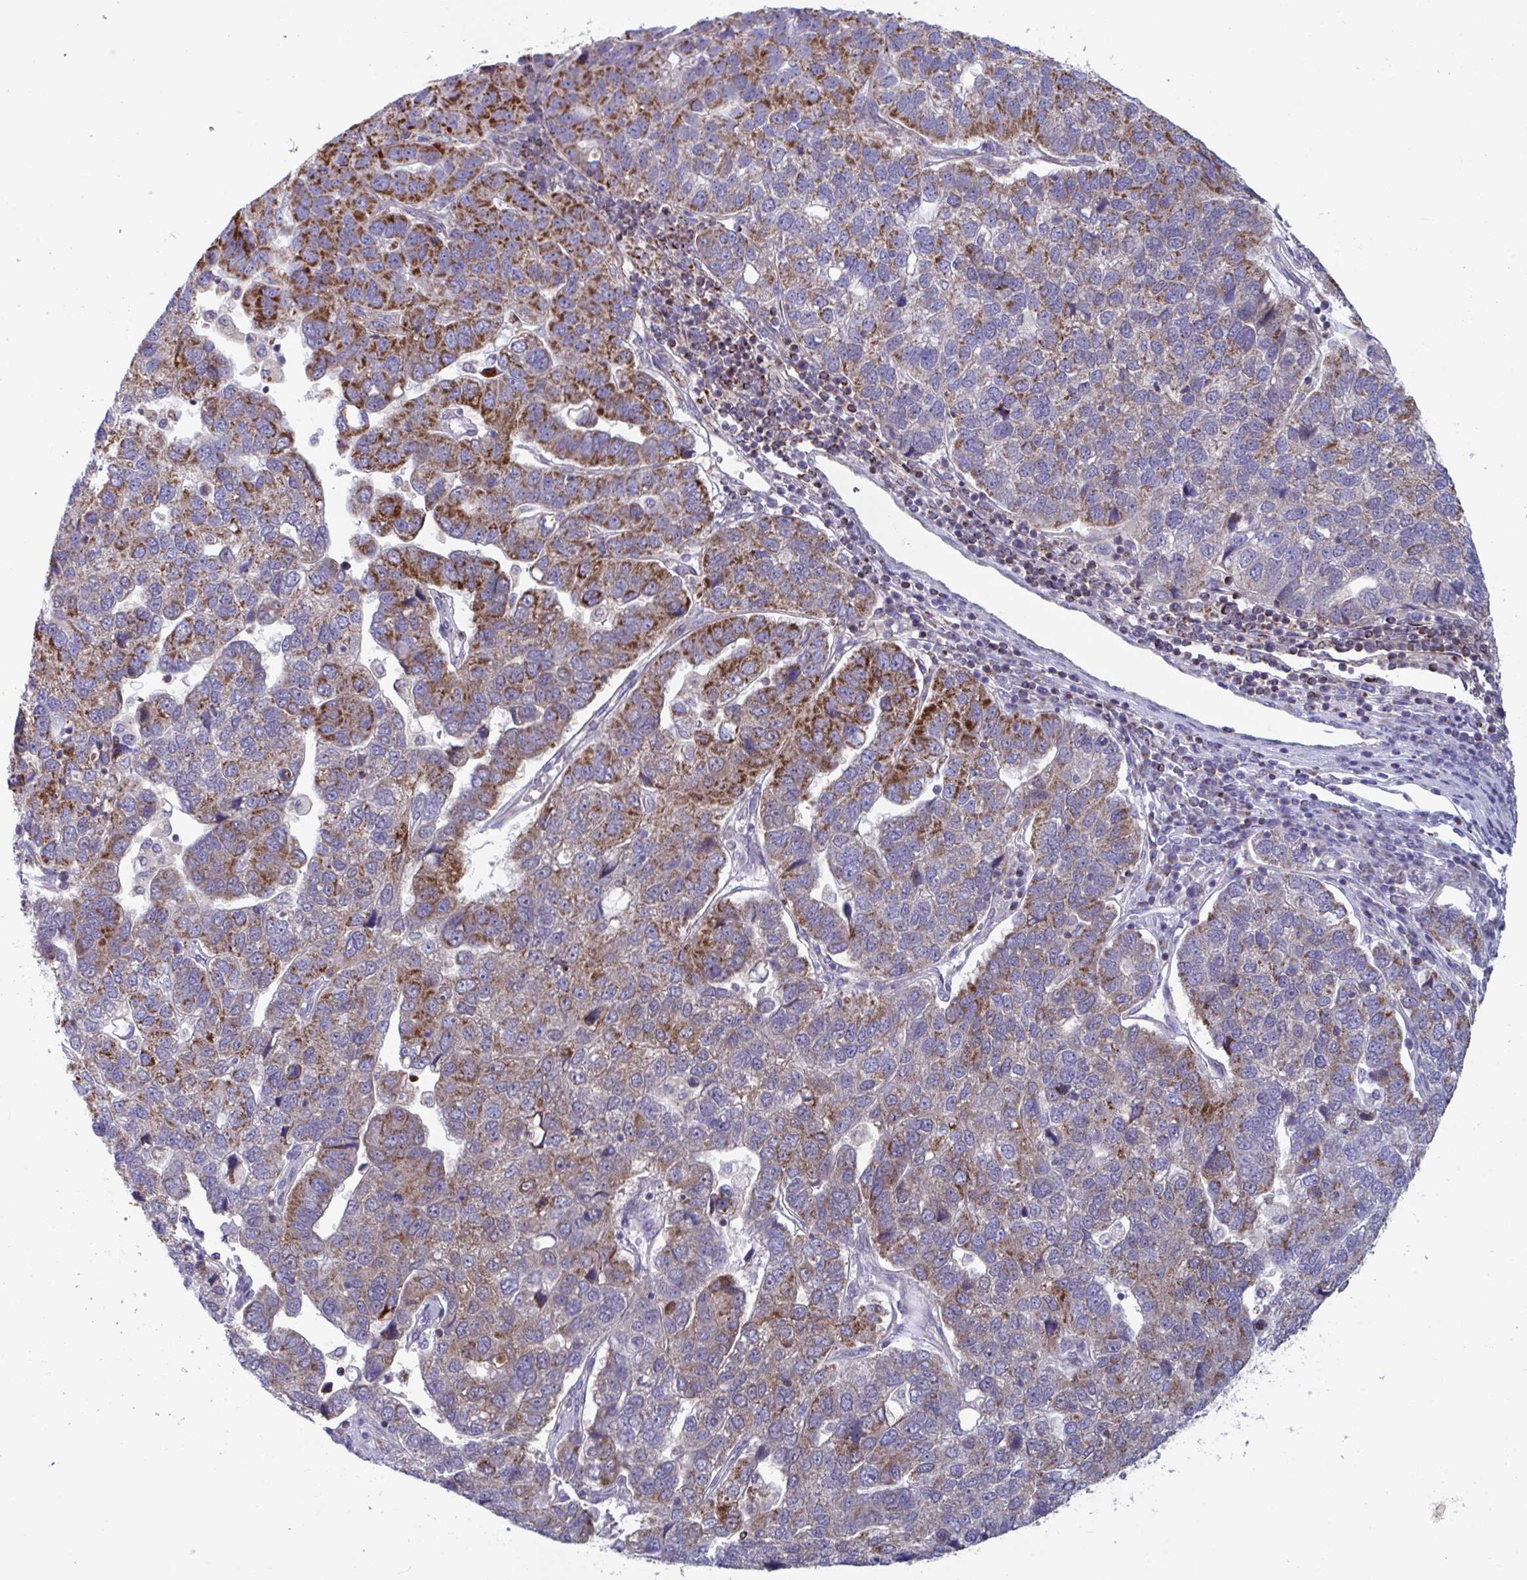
{"staining": {"intensity": "strong", "quantity": "25%-75%", "location": "cytoplasmic/membranous"}, "tissue": "pancreatic cancer", "cell_type": "Tumor cells", "image_type": "cancer", "snomed": [{"axis": "morphology", "description": "Adenocarcinoma, NOS"}, {"axis": "topography", "description": "Pancreas"}], "caption": "The image demonstrates a brown stain indicating the presence of a protein in the cytoplasmic/membranous of tumor cells in adenocarcinoma (pancreatic). Nuclei are stained in blue.", "gene": "BCAT2", "patient": {"sex": "female", "age": 61}}